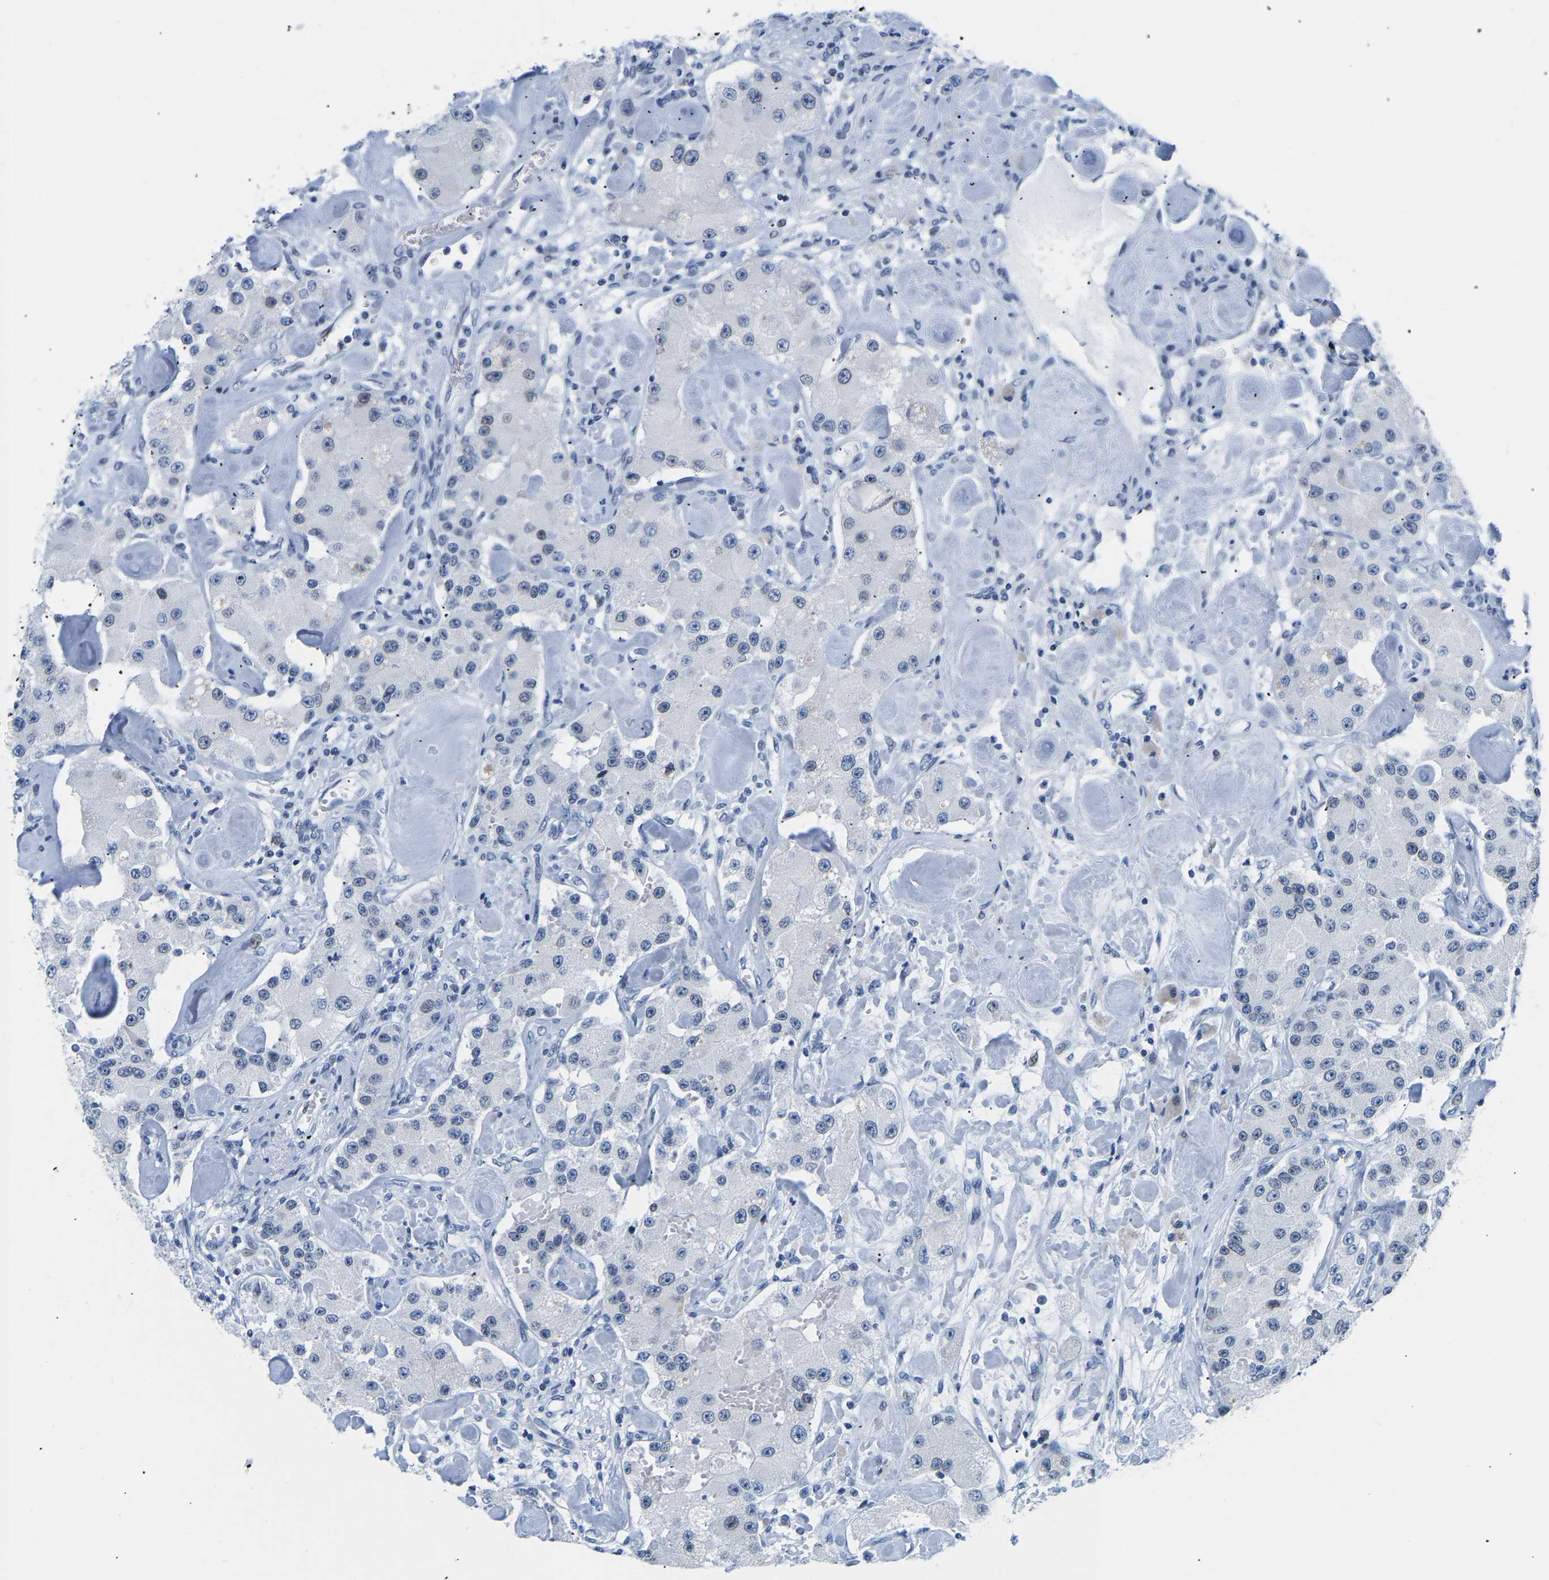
{"staining": {"intensity": "negative", "quantity": "none", "location": "none"}, "tissue": "carcinoid", "cell_type": "Tumor cells", "image_type": "cancer", "snomed": [{"axis": "morphology", "description": "Carcinoid, malignant, NOS"}, {"axis": "topography", "description": "Pancreas"}], "caption": "The micrograph demonstrates no staining of tumor cells in carcinoid.", "gene": "UPK3A", "patient": {"sex": "male", "age": 41}}